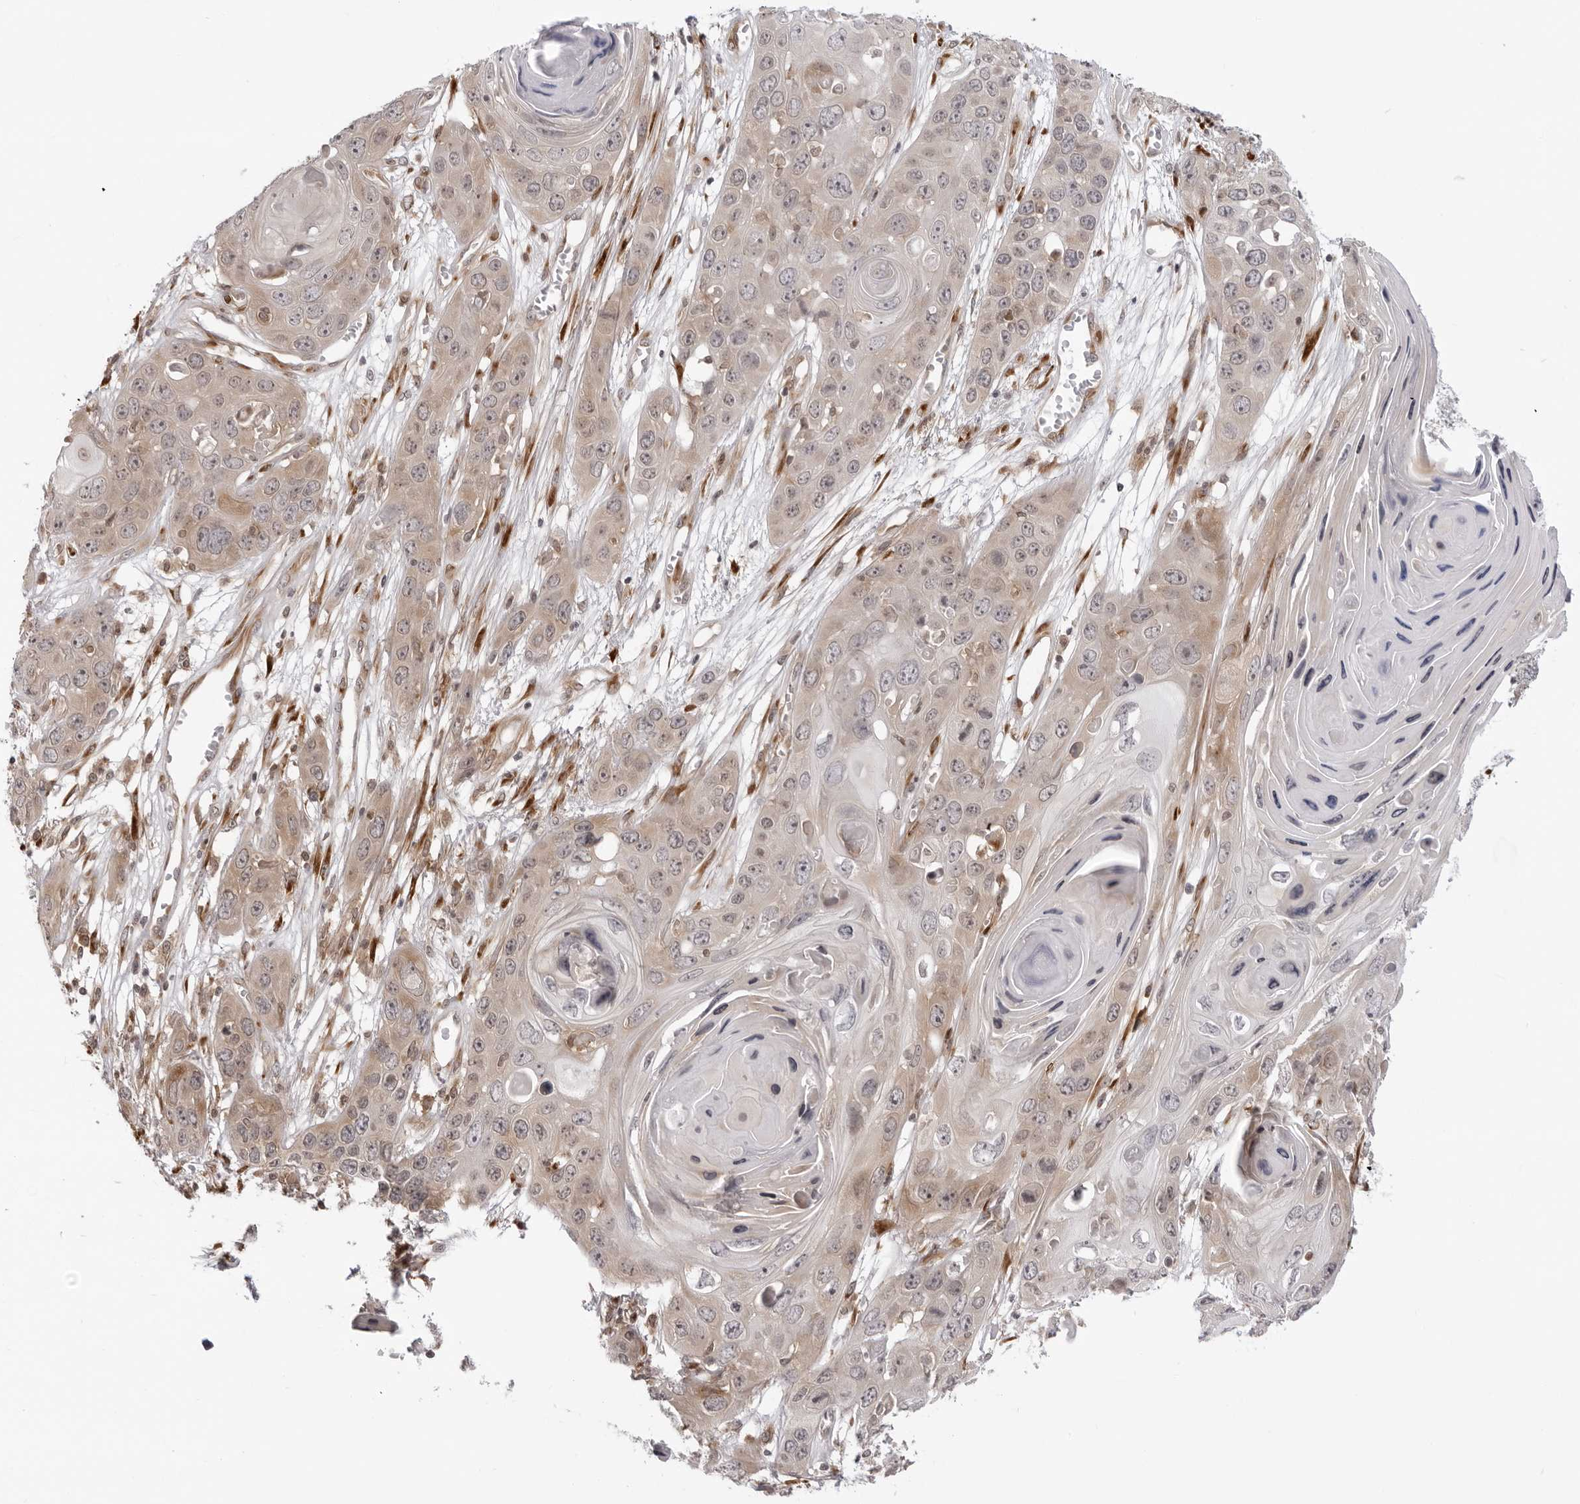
{"staining": {"intensity": "weak", "quantity": ">75%", "location": "cytoplasmic/membranous"}, "tissue": "skin cancer", "cell_type": "Tumor cells", "image_type": "cancer", "snomed": [{"axis": "morphology", "description": "Squamous cell carcinoma, NOS"}, {"axis": "topography", "description": "Skin"}], "caption": "The photomicrograph exhibits a brown stain indicating the presence of a protein in the cytoplasmic/membranous of tumor cells in skin cancer (squamous cell carcinoma).", "gene": "SRGAP2", "patient": {"sex": "male", "age": 55}}